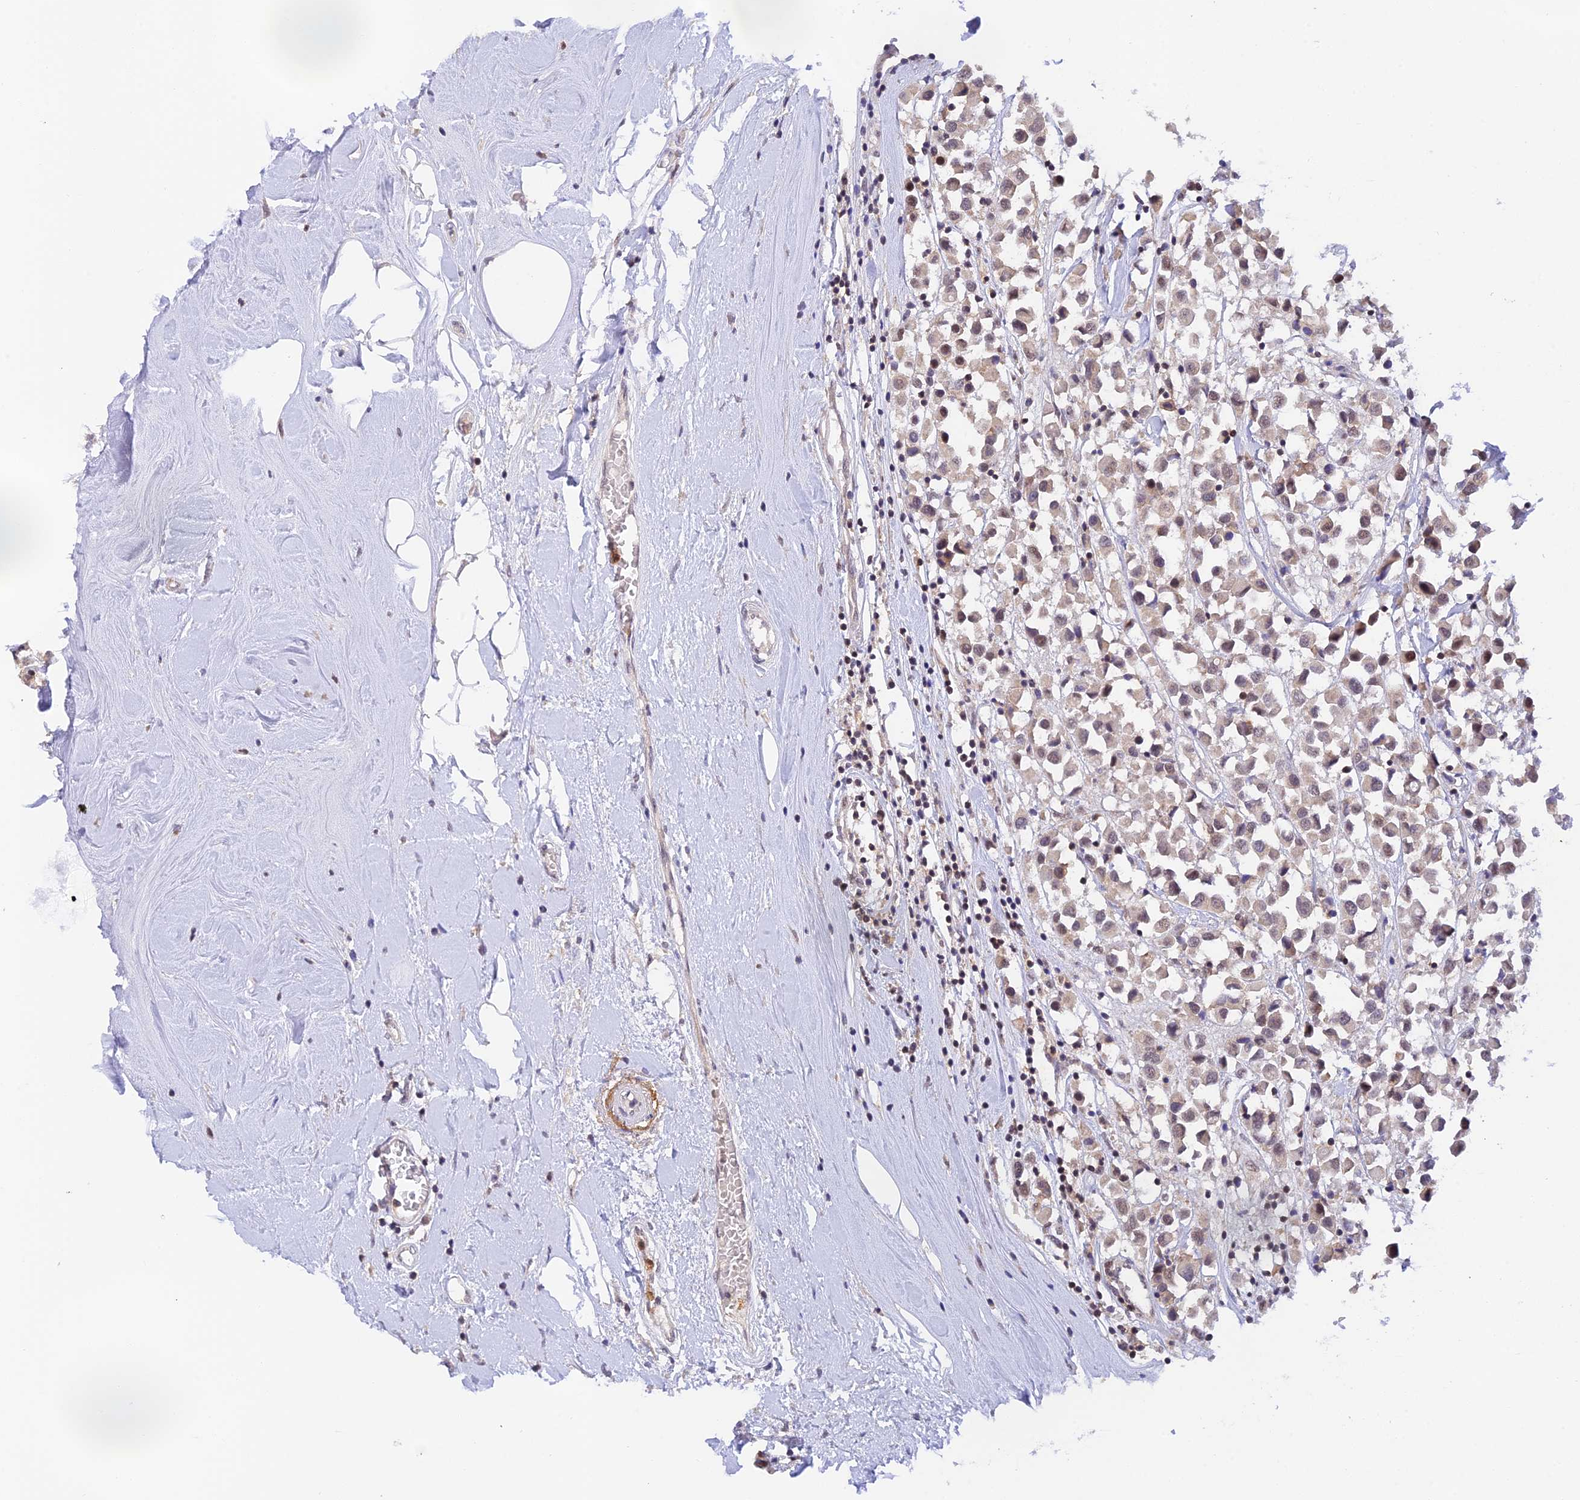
{"staining": {"intensity": "weak", "quantity": "<25%", "location": "nuclear"}, "tissue": "breast cancer", "cell_type": "Tumor cells", "image_type": "cancer", "snomed": [{"axis": "morphology", "description": "Duct carcinoma"}, {"axis": "topography", "description": "Breast"}], "caption": "The IHC photomicrograph has no significant expression in tumor cells of intraductal carcinoma (breast) tissue.", "gene": "PEX16", "patient": {"sex": "female", "age": 61}}